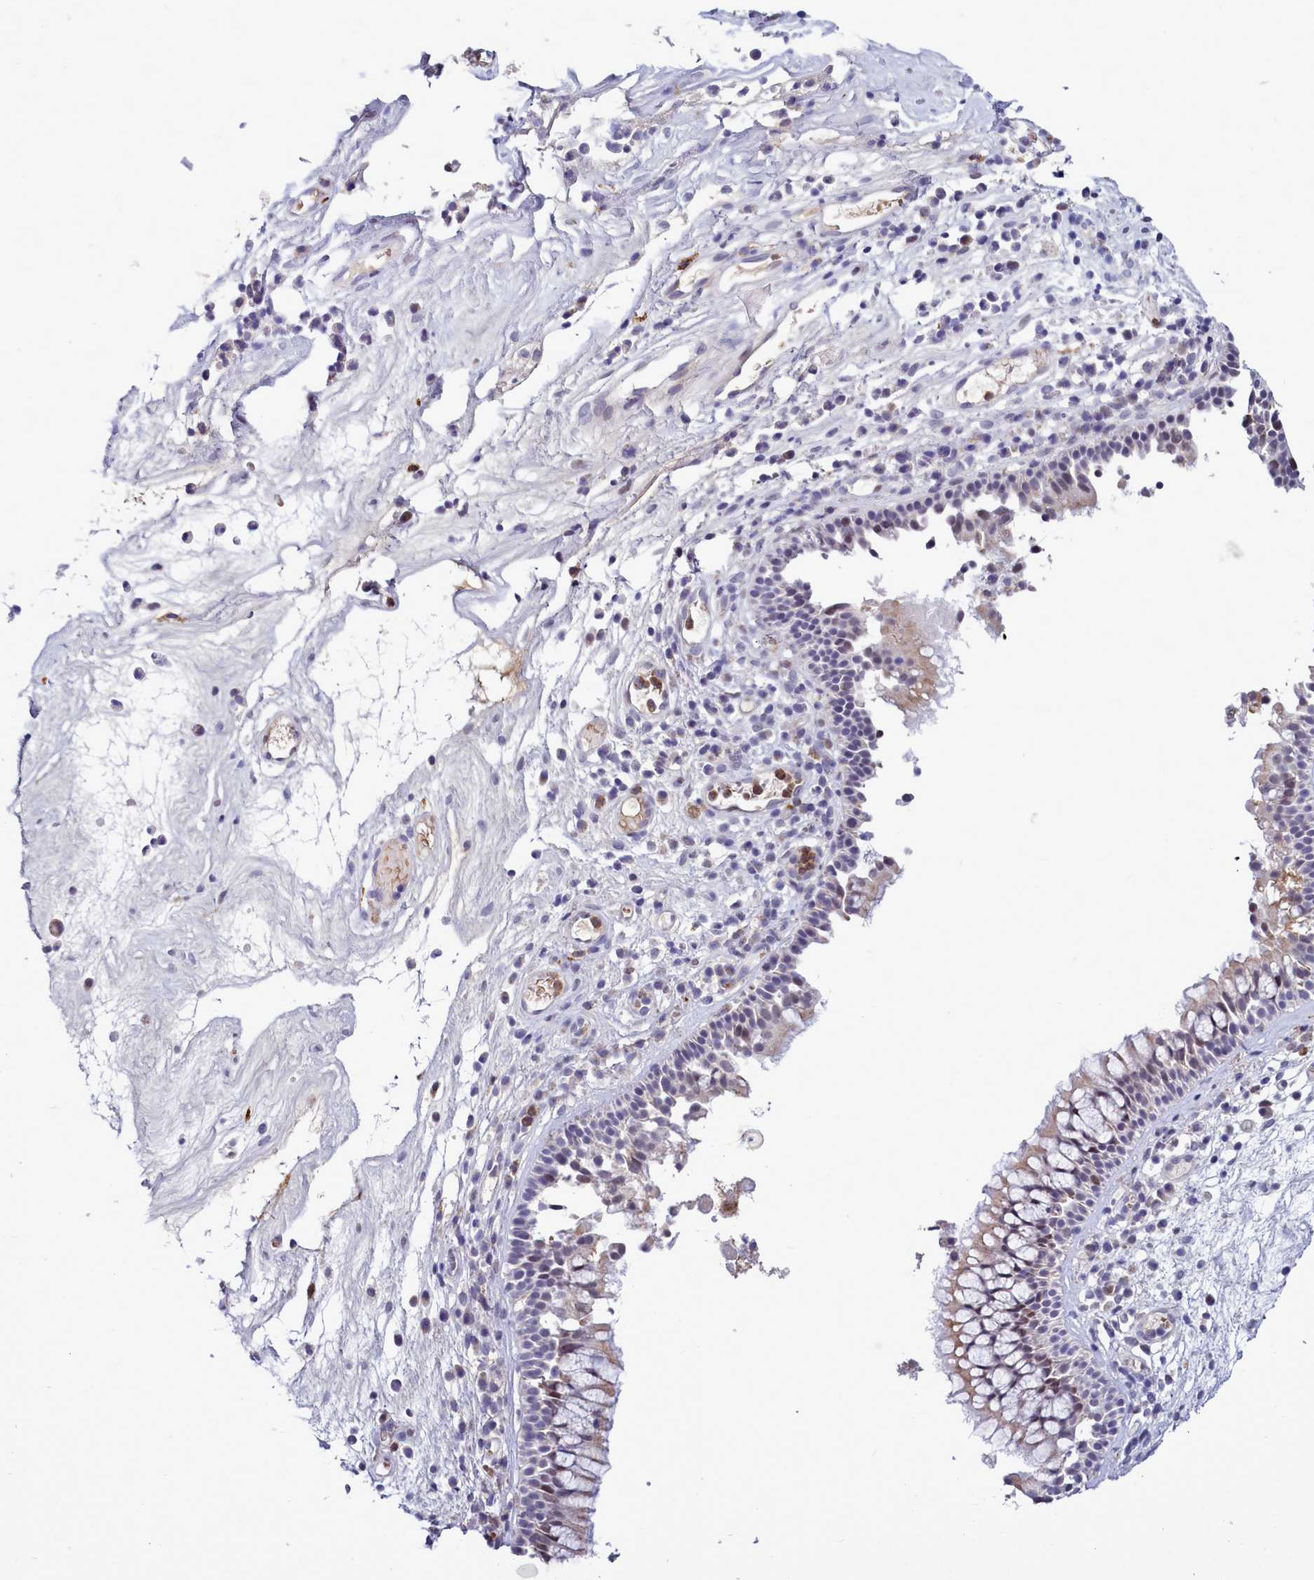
{"staining": {"intensity": "weak", "quantity": "<25%", "location": "cytoplasmic/membranous,nuclear"}, "tissue": "nasopharynx", "cell_type": "Respiratory epithelial cells", "image_type": "normal", "snomed": [{"axis": "morphology", "description": "Normal tissue, NOS"}, {"axis": "morphology", "description": "Inflammation, NOS"}, {"axis": "morphology", "description": "Malignant melanoma, Metastatic site"}, {"axis": "topography", "description": "Nasopharynx"}], "caption": "Histopathology image shows no protein staining in respiratory epithelial cells of normal nasopharynx. Brightfield microscopy of IHC stained with DAB (brown) and hematoxylin (blue), captured at high magnification.", "gene": "POM121L2", "patient": {"sex": "male", "age": 70}}